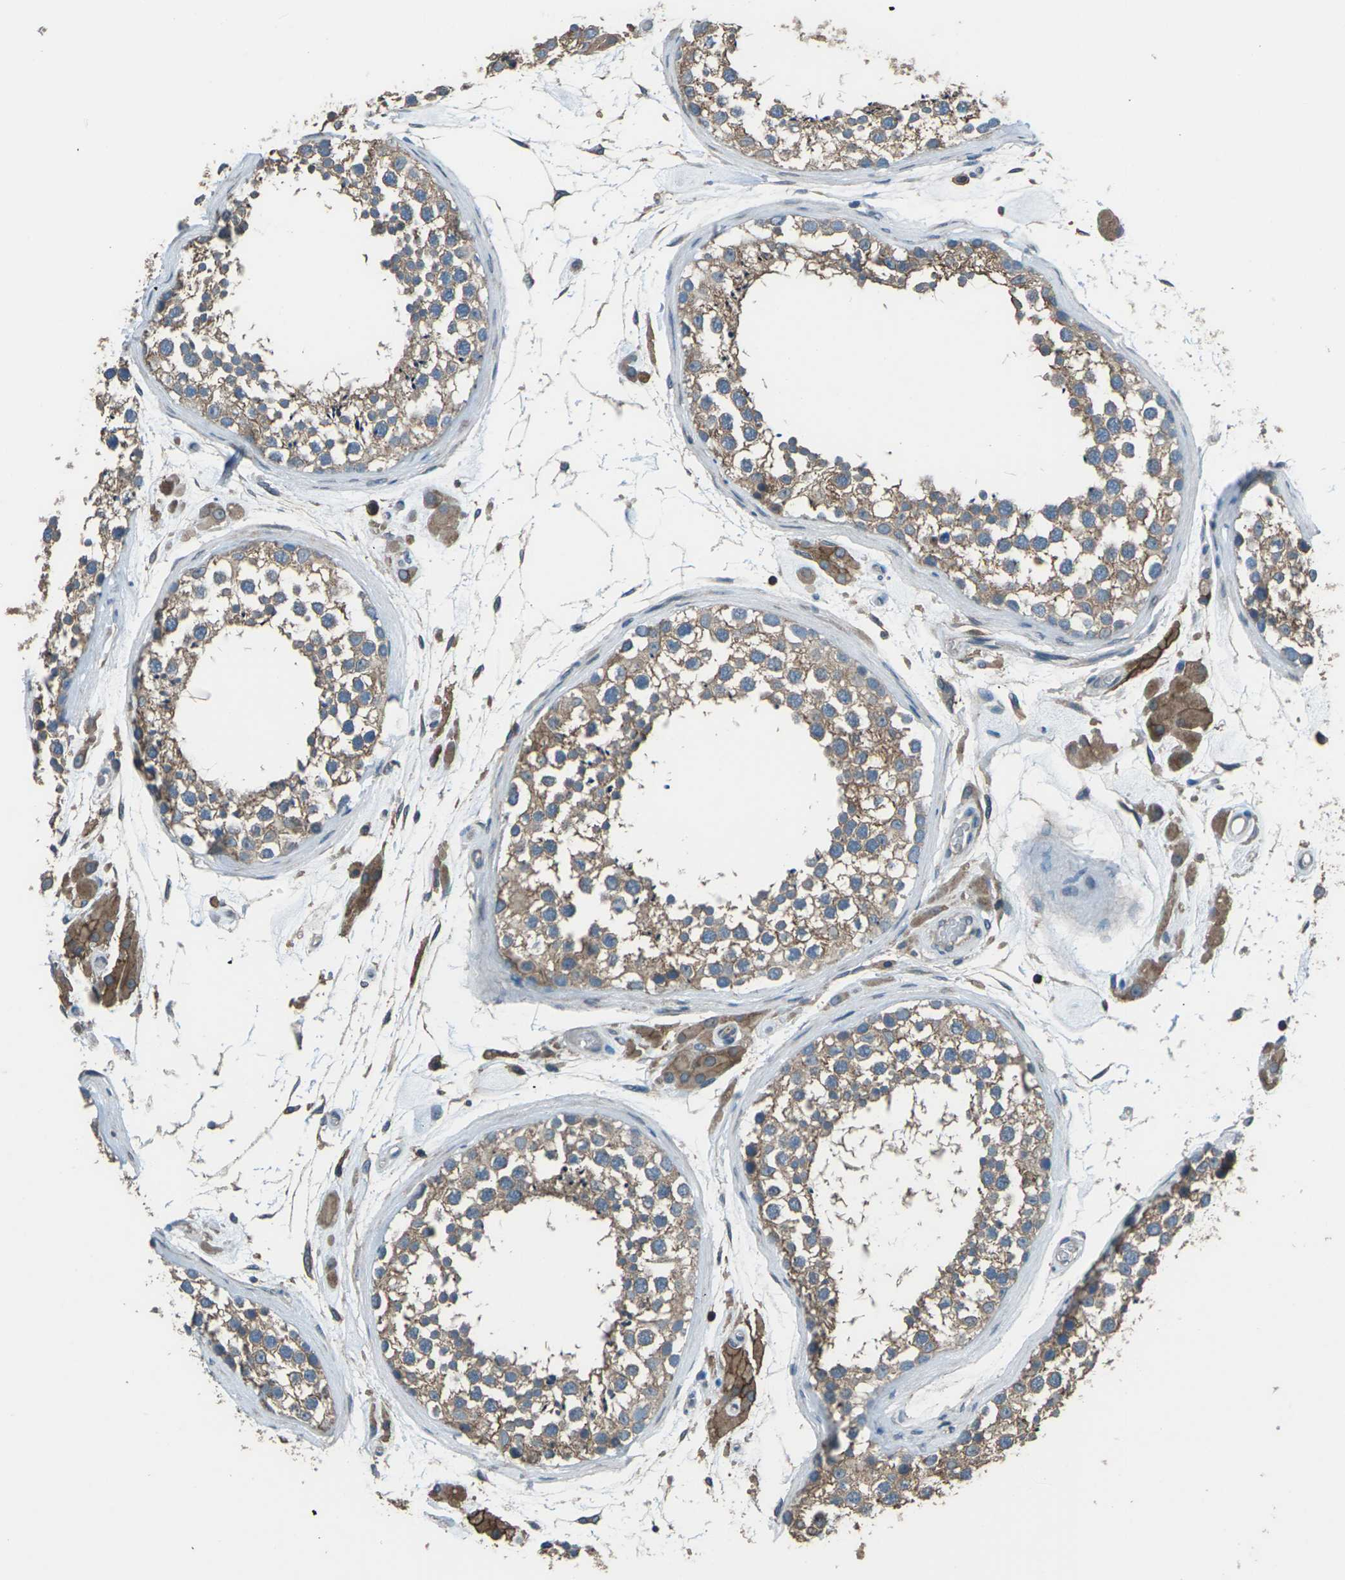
{"staining": {"intensity": "moderate", "quantity": ">75%", "location": "cytoplasmic/membranous"}, "tissue": "testis", "cell_type": "Cells in seminiferous ducts", "image_type": "normal", "snomed": [{"axis": "morphology", "description": "Normal tissue, NOS"}, {"axis": "topography", "description": "Testis"}], "caption": "Protein staining reveals moderate cytoplasmic/membranous expression in approximately >75% of cells in seminiferous ducts in normal testis.", "gene": "CMTM4", "patient": {"sex": "male", "age": 46}}